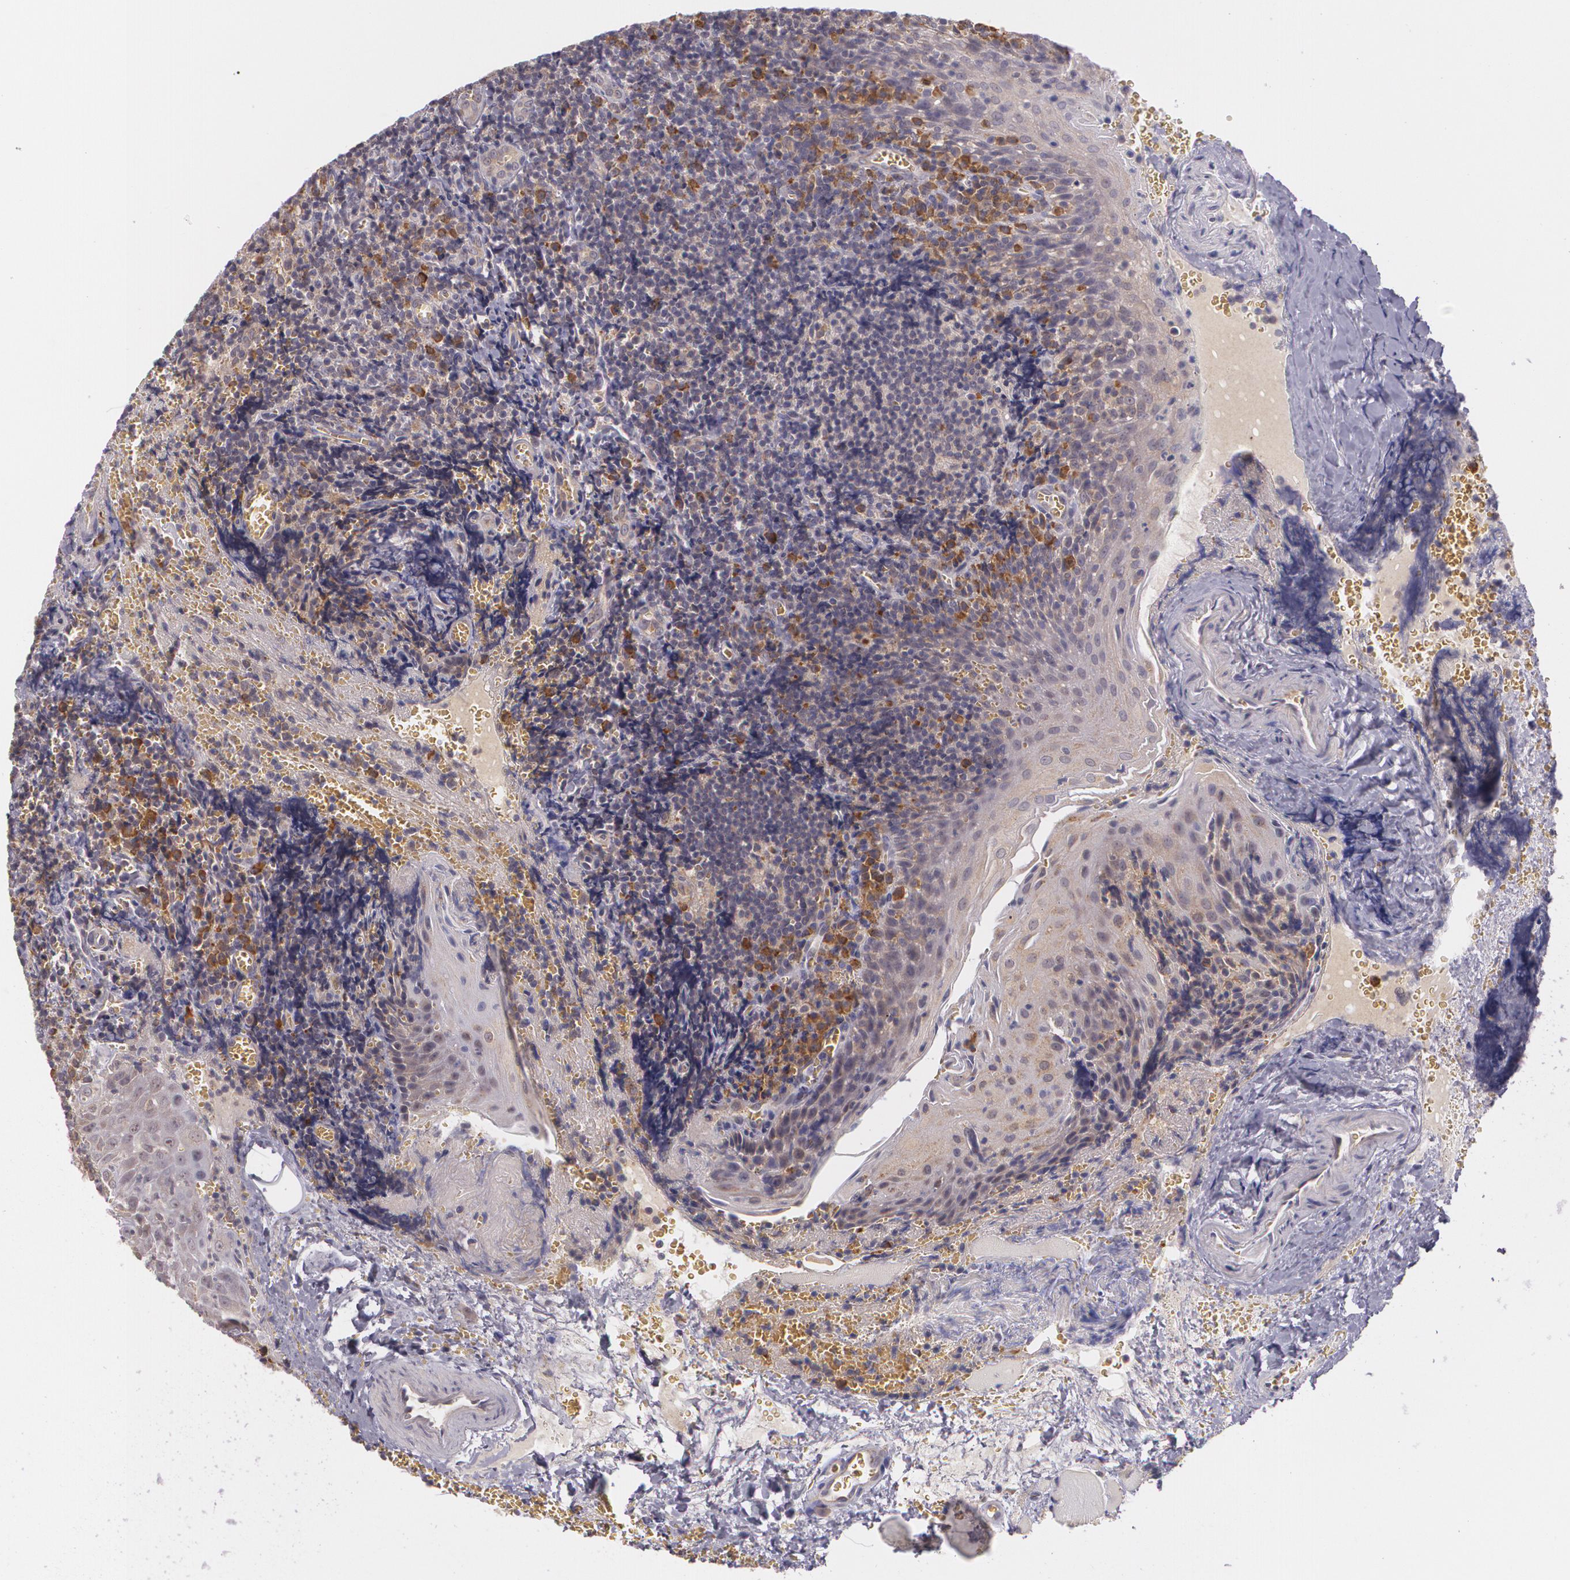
{"staining": {"intensity": "moderate", "quantity": "<25%", "location": "cytoplasmic/membranous"}, "tissue": "tonsil", "cell_type": "Germinal center cells", "image_type": "normal", "snomed": [{"axis": "morphology", "description": "Normal tissue, NOS"}, {"axis": "topography", "description": "Tonsil"}], "caption": "Immunohistochemistry of normal tonsil displays low levels of moderate cytoplasmic/membranous expression in approximately <25% of germinal center cells.", "gene": "CCL17", "patient": {"sex": "male", "age": 20}}